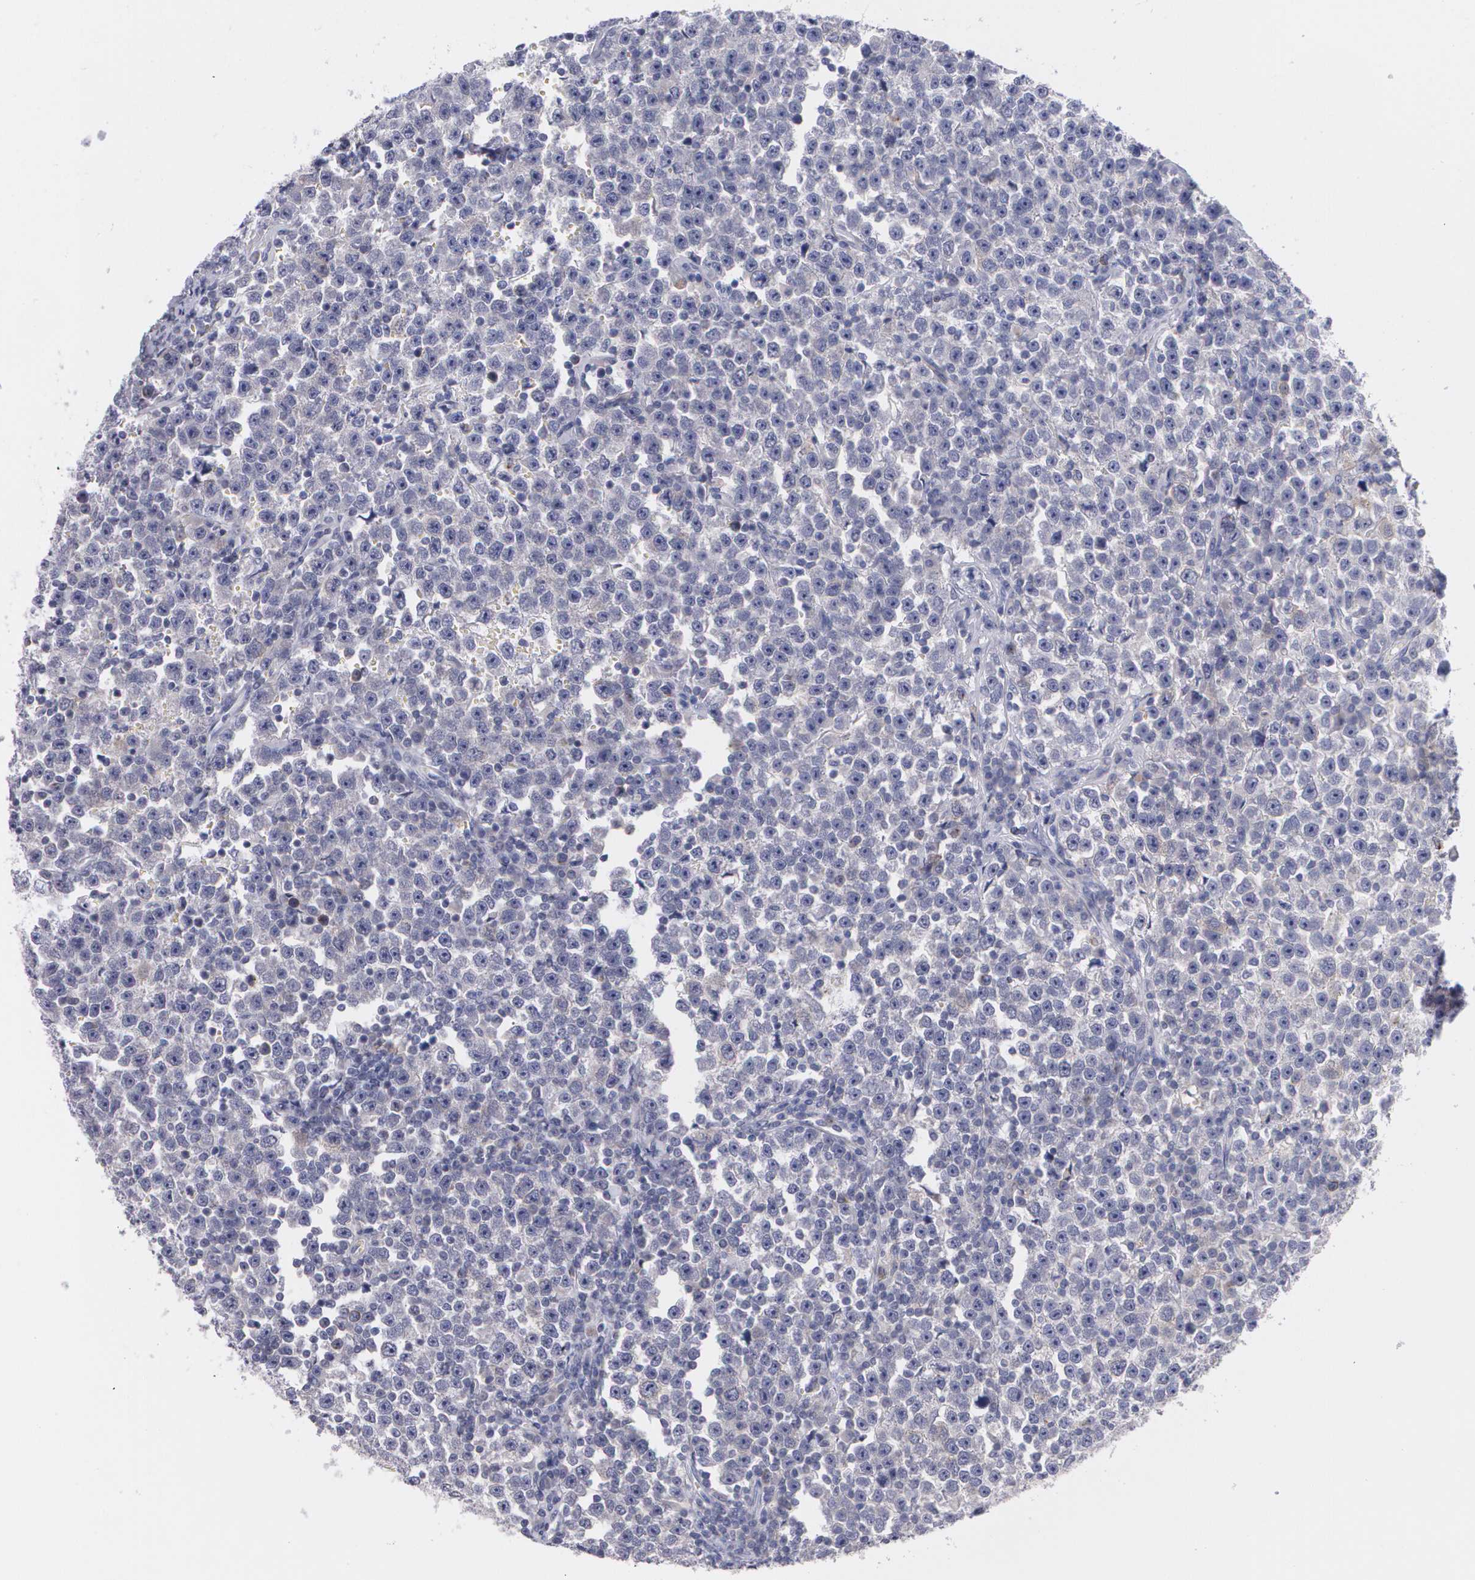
{"staining": {"intensity": "moderate", "quantity": "<25%", "location": "cytoplasmic/membranous"}, "tissue": "testis cancer", "cell_type": "Tumor cells", "image_type": "cancer", "snomed": [{"axis": "morphology", "description": "Seminoma, NOS"}, {"axis": "topography", "description": "Testis"}], "caption": "Testis seminoma was stained to show a protein in brown. There is low levels of moderate cytoplasmic/membranous positivity in about <25% of tumor cells. Immunohistochemistry stains the protein in brown and the nuclei are stained blue.", "gene": "HMMR", "patient": {"sex": "male", "age": 43}}